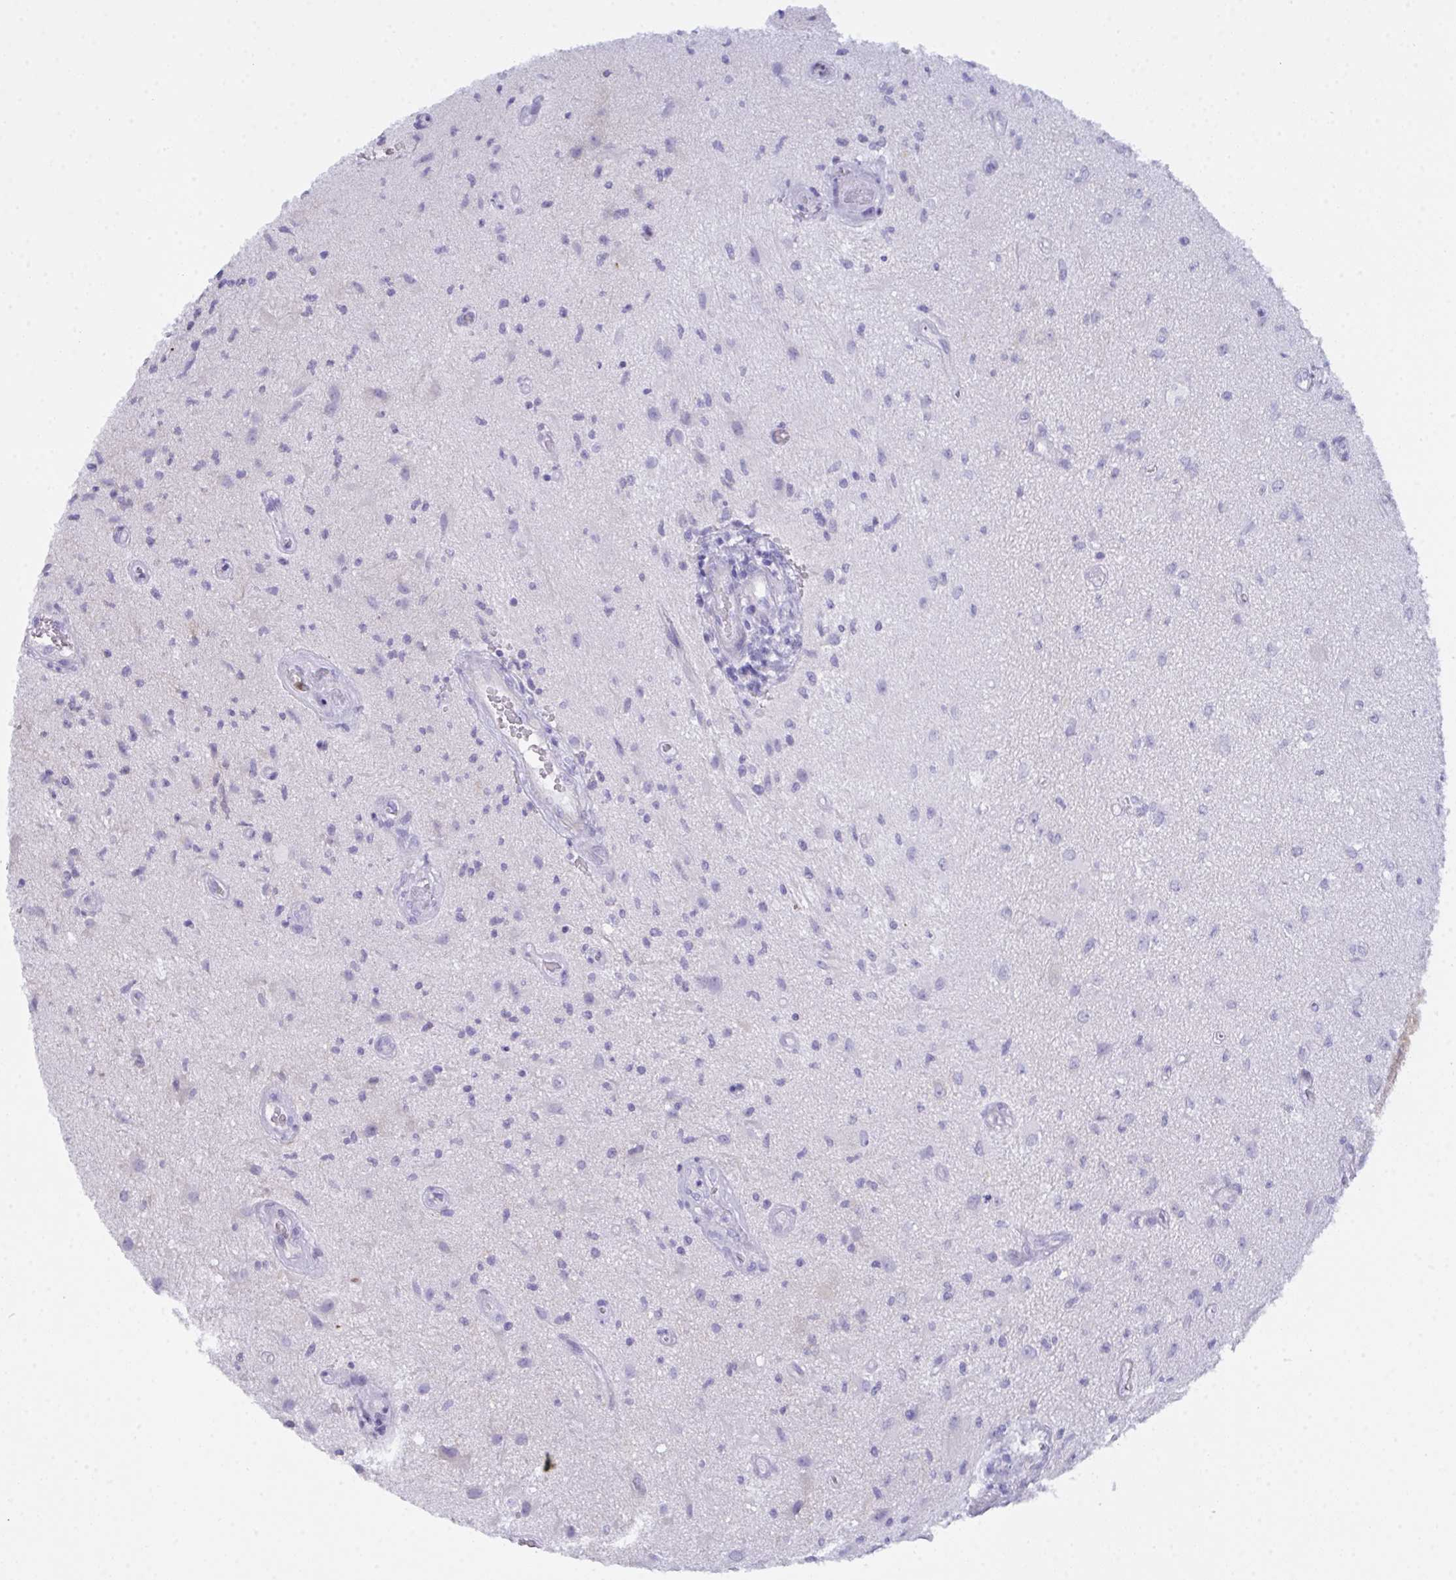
{"staining": {"intensity": "negative", "quantity": "none", "location": "none"}, "tissue": "glioma", "cell_type": "Tumor cells", "image_type": "cancer", "snomed": [{"axis": "morphology", "description": "Glioma, malignant, High grade"}, {"axis": "topography", "description": "Brain"}], "caption": "Immunohistochemical staining of human glioma displays no significant expression in tumor cells.", "gene": "CEP170B", "patient": {"sex": "male", "age": 67}}